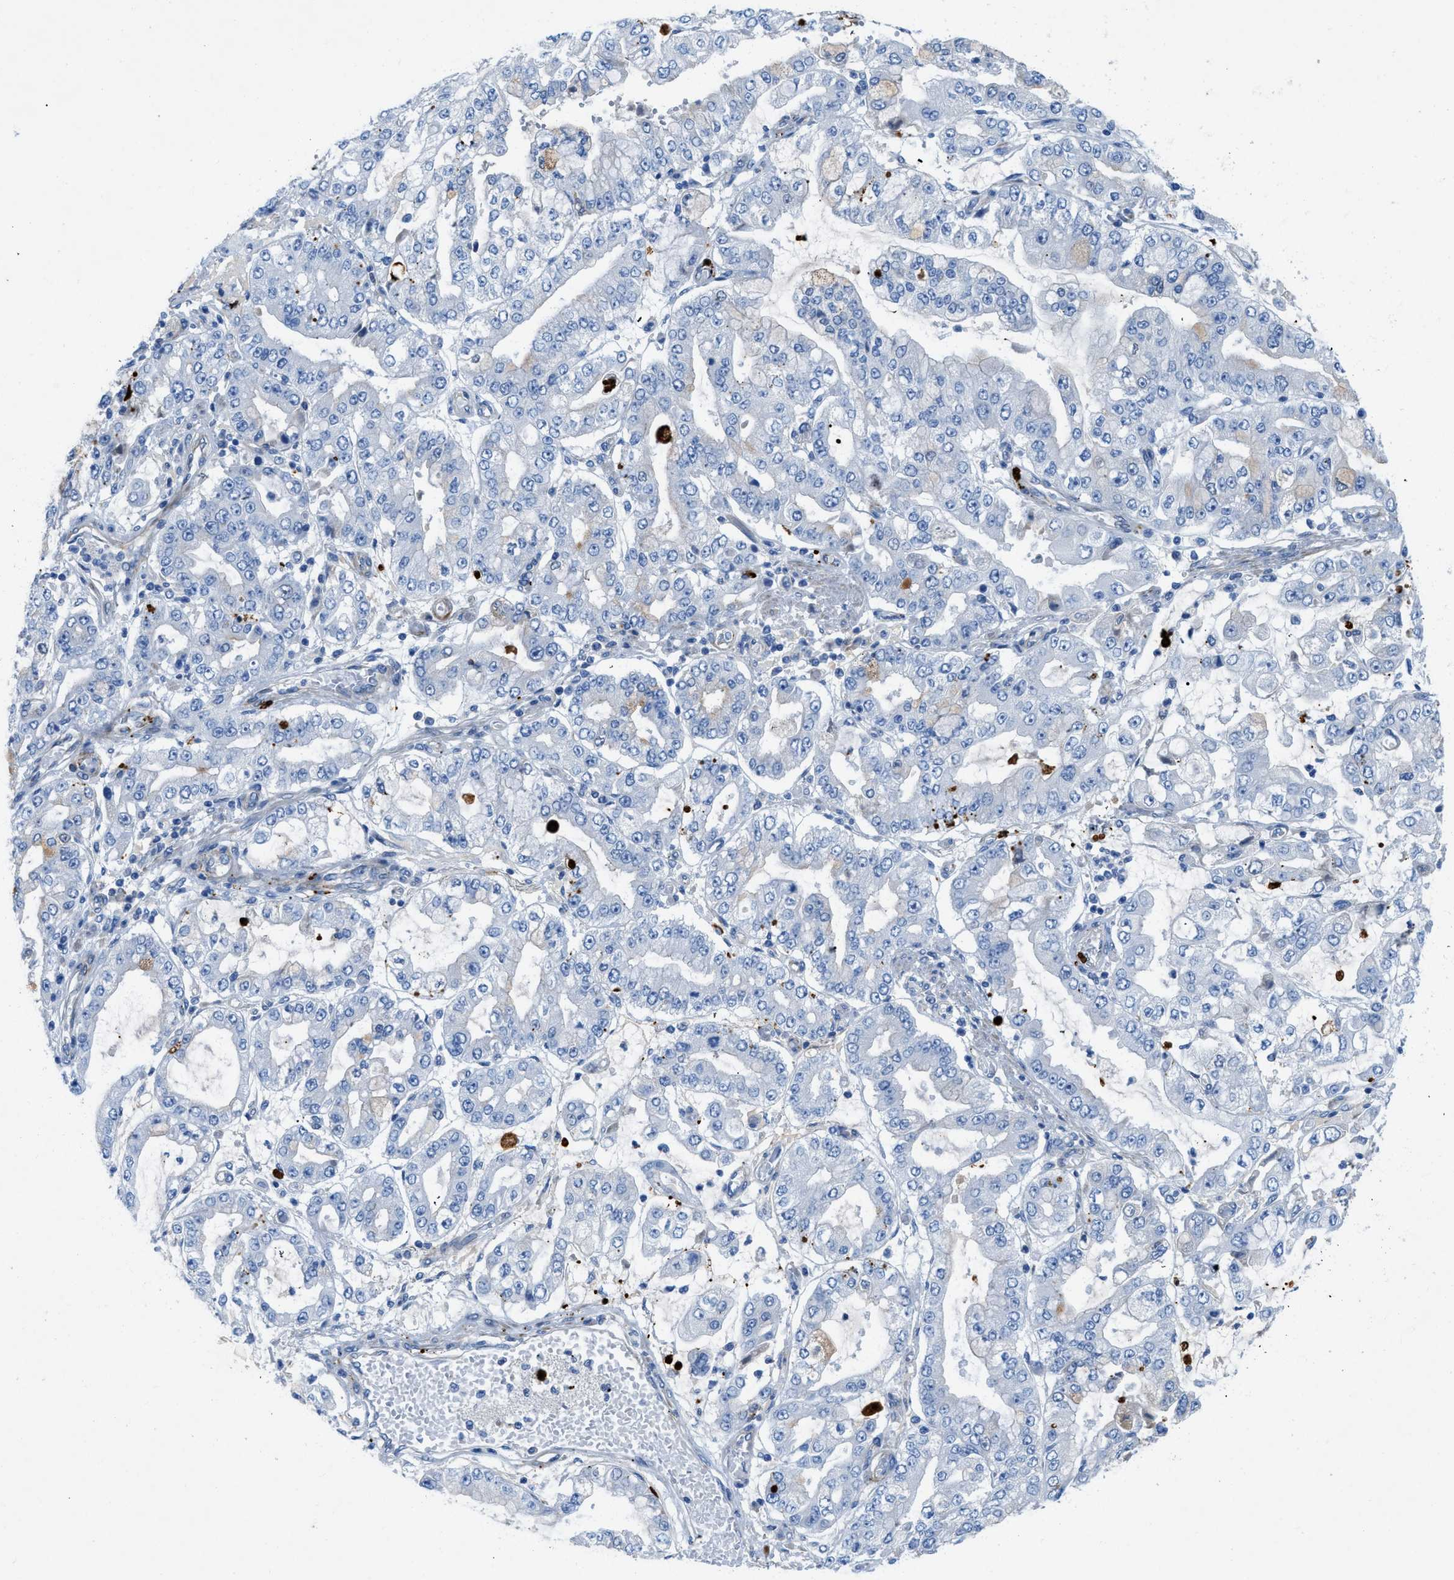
{"staining": {"intensity": "negative", "quantity": "none", "location": "none"}, "tissue": "stomach cancer", "cell_type": "Tumor cells", "image_type": "cancer", "snomed": [{"axis": "morphology", "description": "Adenocarcinoma, NOS"}, {"axis": "topography", "description": "Stomach"}], "caption": "An immunohistochemistry (IHC) photomicrograph of stomach cancer (adenocarcinoma) is shown. There is no staining in tumor cells of stomach cancer (adenocarcinoma).", "gene": "XCR1", "patient": {"sex": "male", "age": 76}}